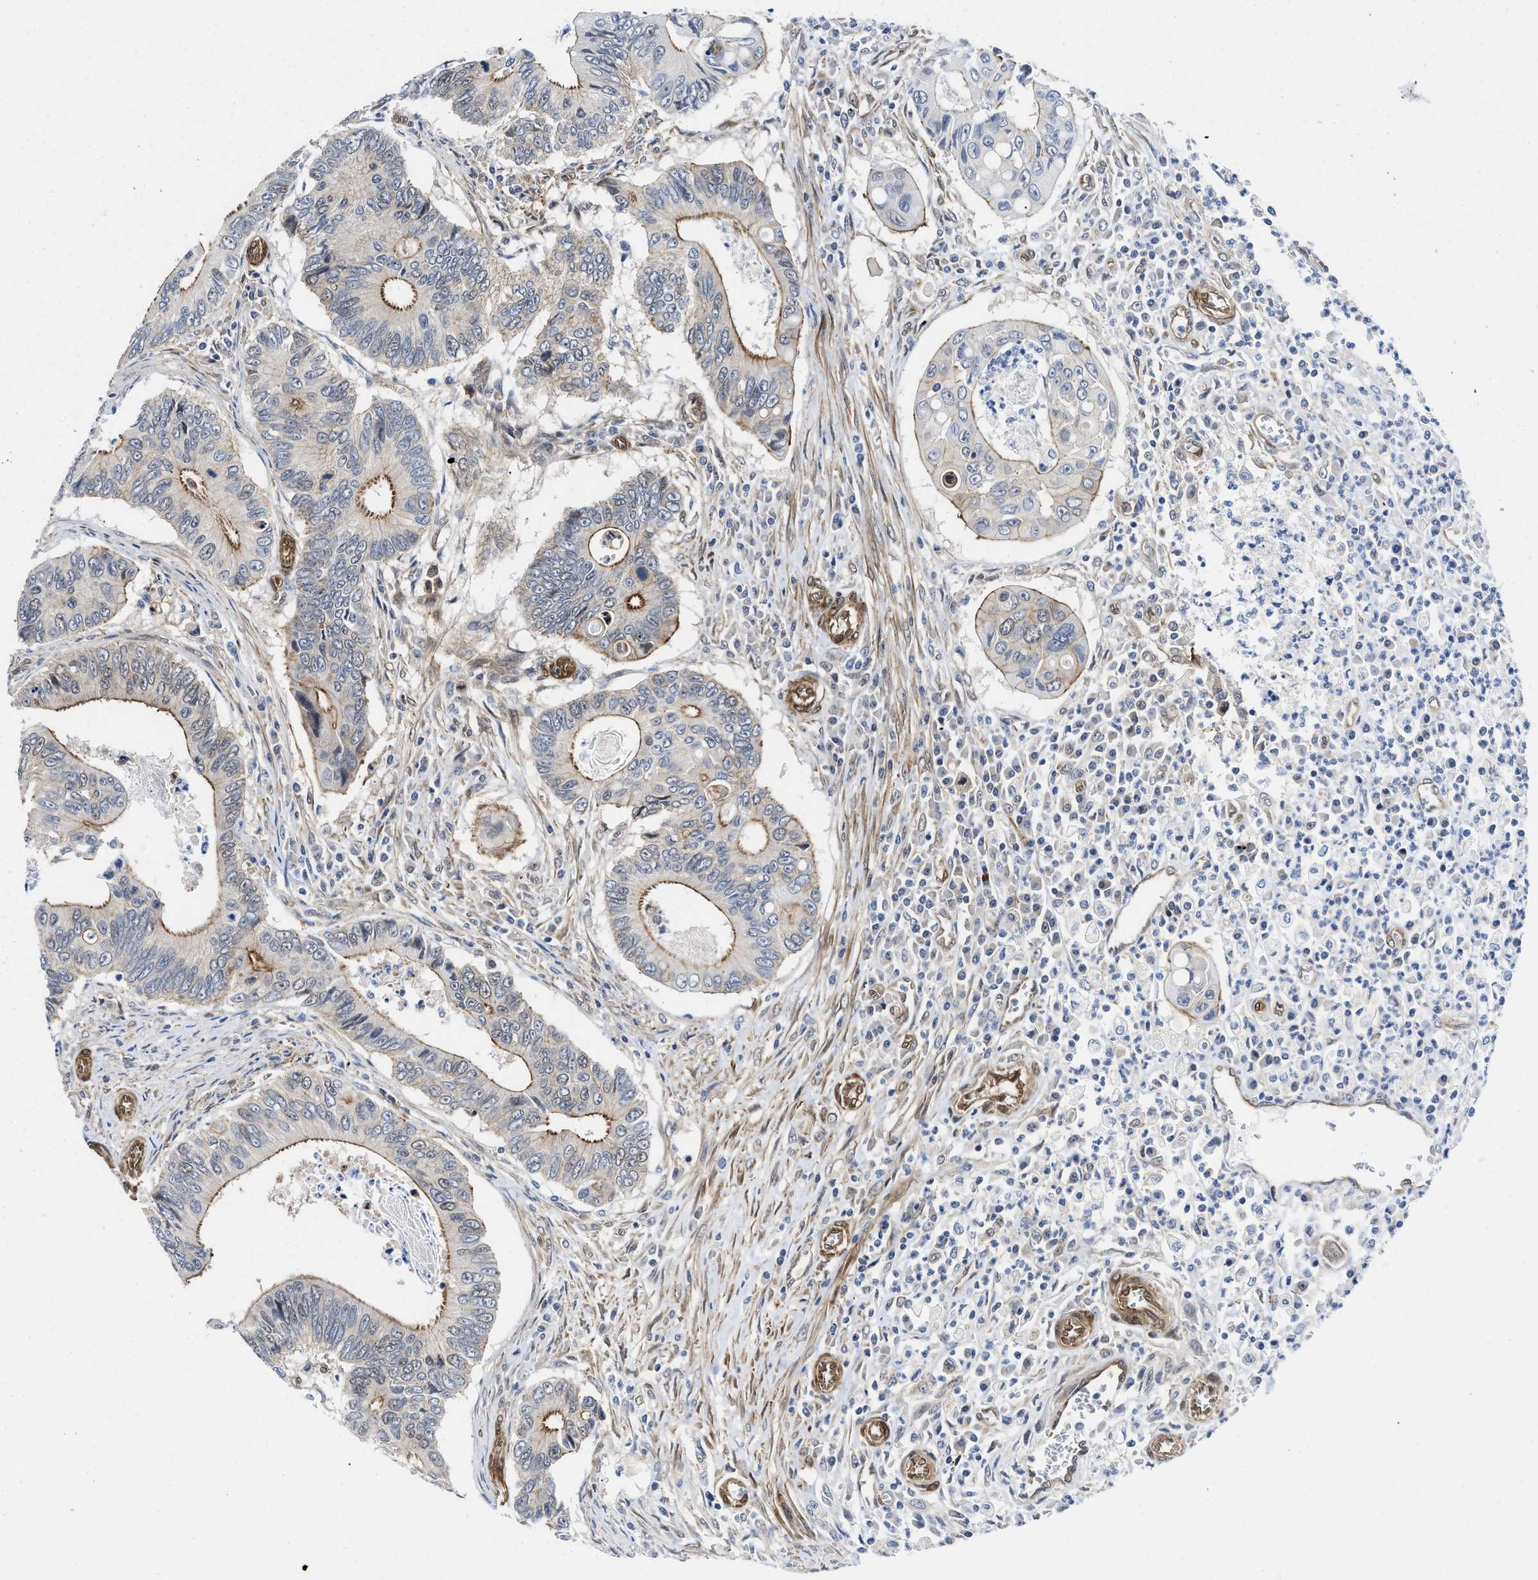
{"staining": {"intensity": "moderate", "quantity": "25%-75%", "location": "cytoplasmic/membranous"}, "tissue": "colorectal cancer", "cell_type": "Tumor cells", "image_type": "cancer", "snomed": [{"axis": "morphology", "description": "Inflammation, NOS"}, {"axis": "morphology", "description": "Adenocarcinoma, NOS"}, {"axis": "topography", "description": "Colon"}], "caption": "This micrograph reveals colorectal cancer (adenocarcinoma) stained with IHC to label a protein in brown. The cytoplasmic/membranous of tumor cells show moderate positivity for the protein. Nuclei are counter-stained blue.", "gene": "PDLIM5", "patient": {"sex": "male", "age": 72}}